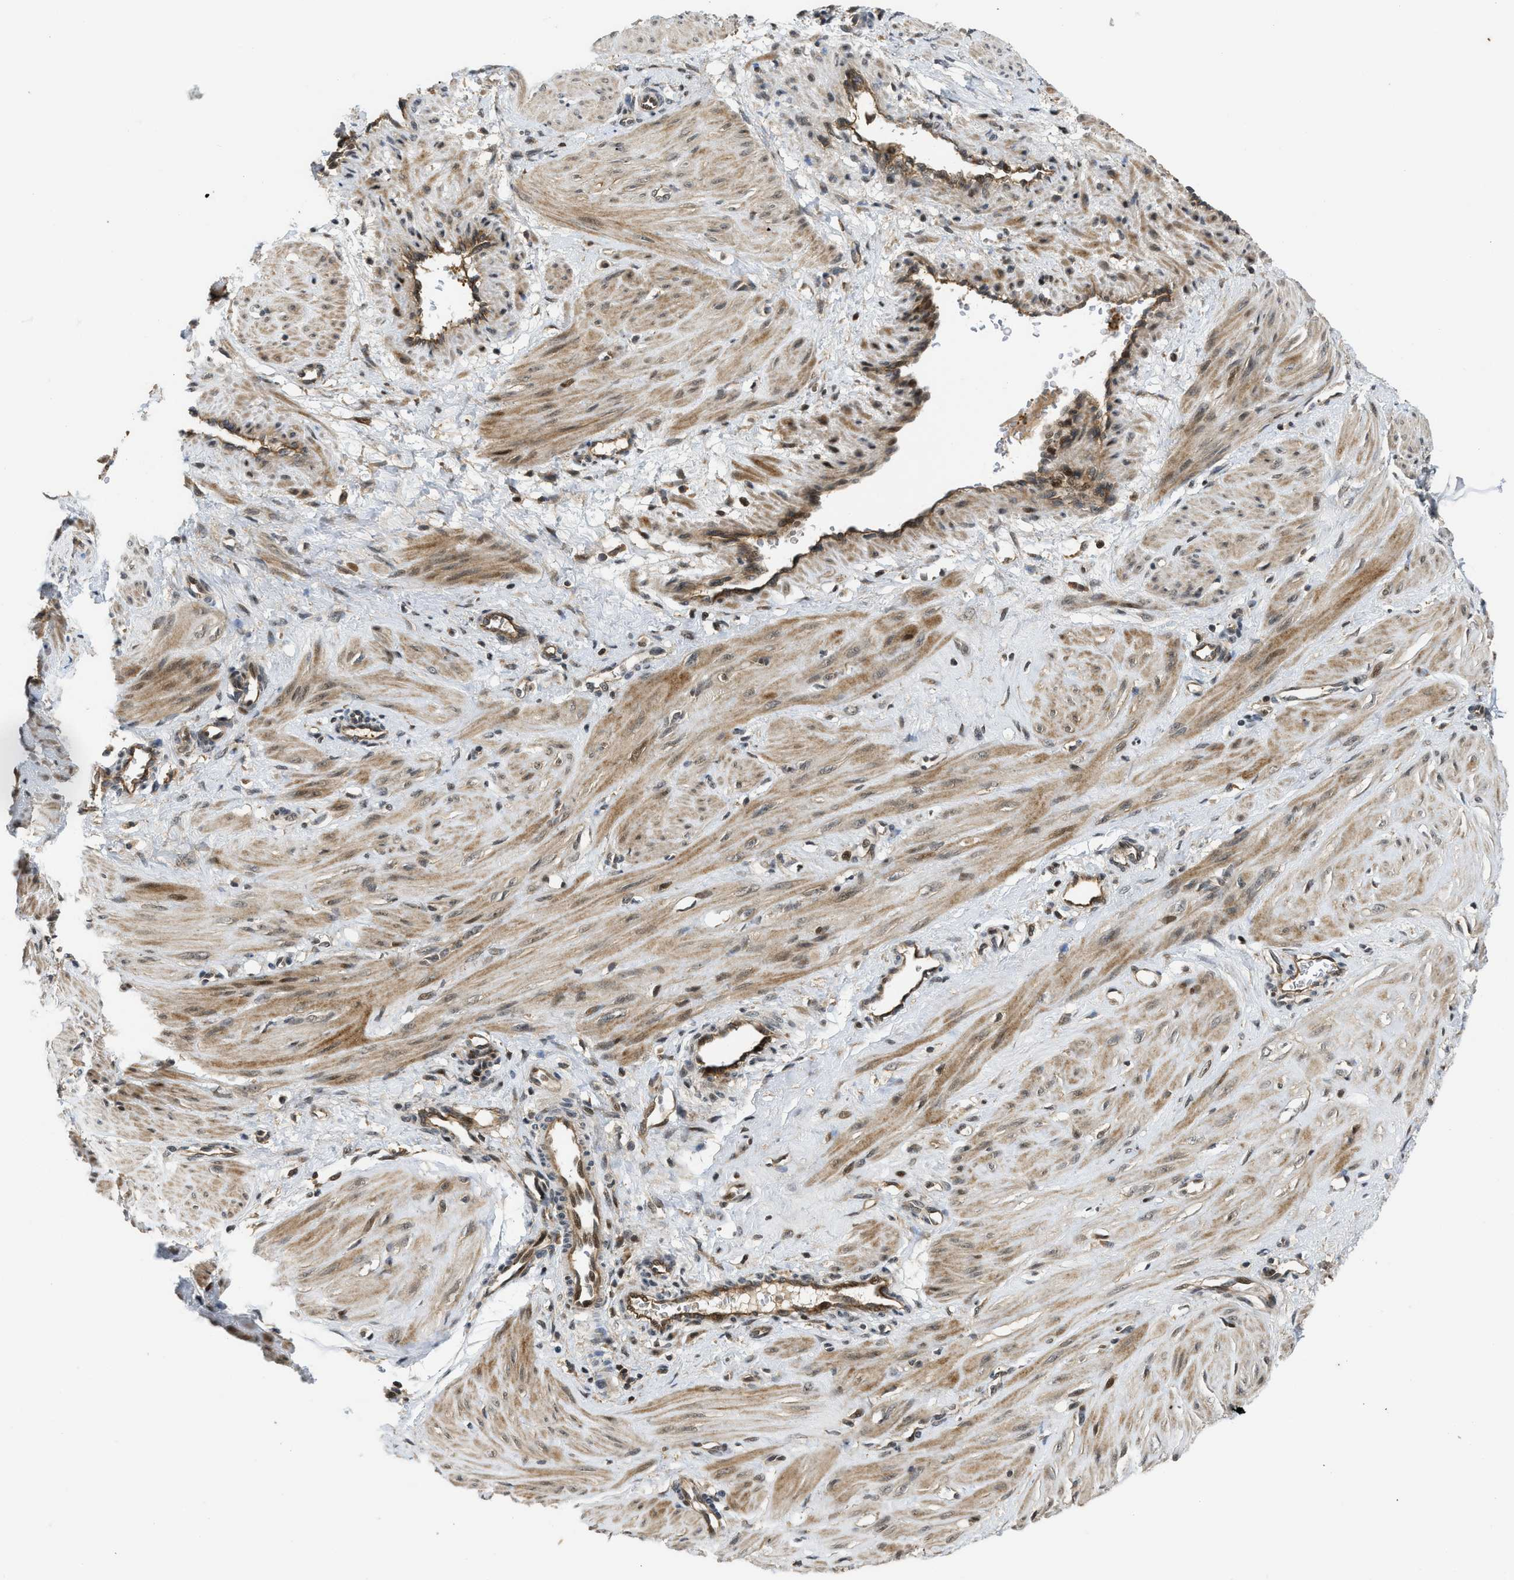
{"staining": {"intensity": "moderate", "quantity": ">75%", "location": "cytoplasmic/membranous,nuclear"}, "tissue": "smooth muscle", "cell_type": "Smooth muscle cells", "image_type": "normal", "snomed": [{"axis": "morphology", "description": "Normal tissue, NOS"}, {"axis": "topography", "description": "Endometrium"}], "caption": "Smooth muscle cells show medium levels of moderate cytoplasmic/membranous,nuclear expression in about >75% of cells in normal human smooth muscle. Immunohistochemistry (ihc) stains the protein in brown and the nuclei are stained blue.", "gene": "DNAJC28", "patient": {"sex": "female", "age": 33}}